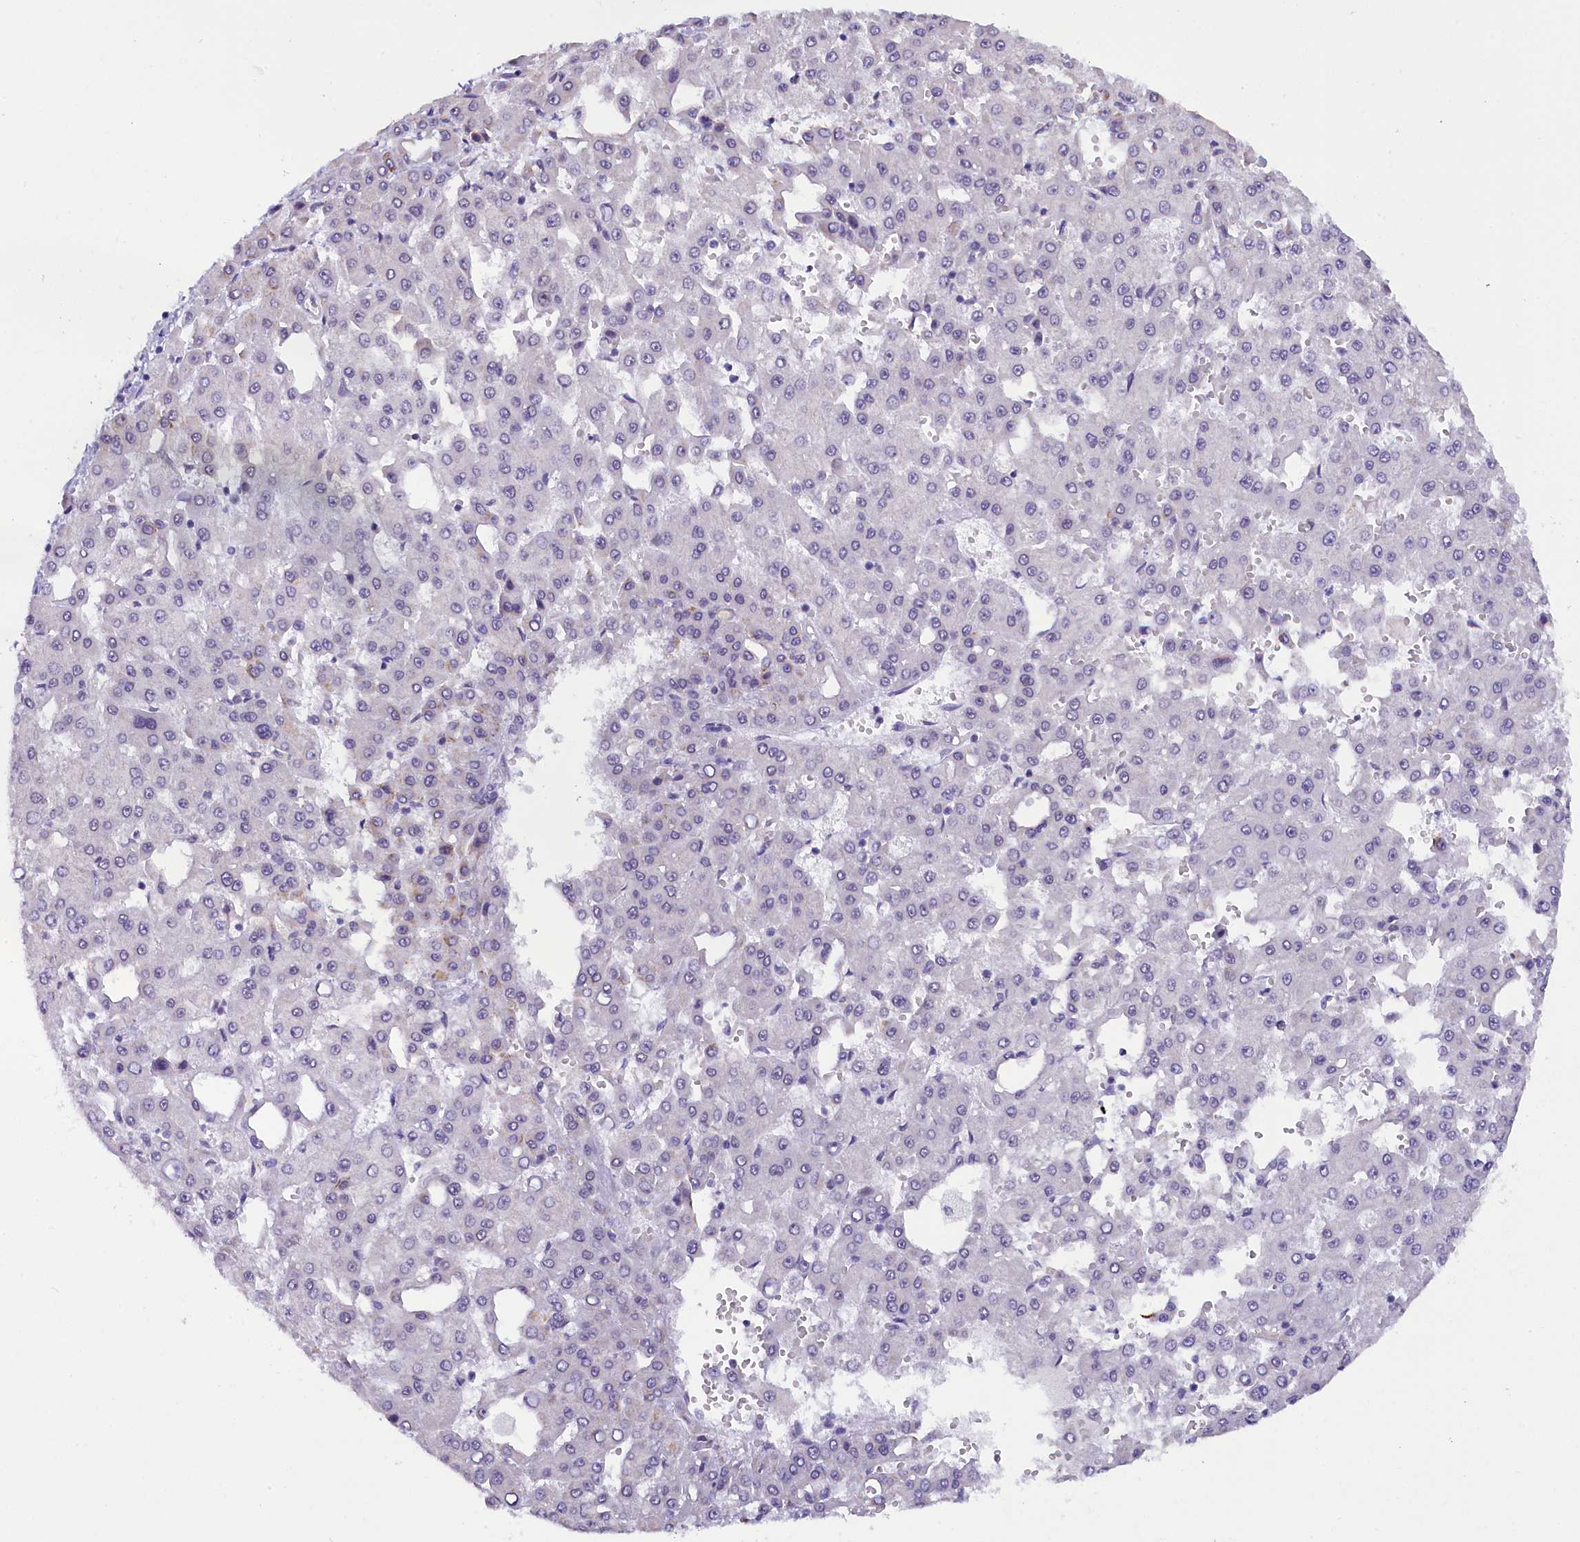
{"staining": {"intensity": "negative", "quantity": "none", "location": "none"}, "tissue": "liver cancer", "cell_type": "Tumor cells", "image_type": "cancer", "snomed": [{"axis": "morphology", "description": "Carcinoma, Hepatocellular, NOS"}, {"axis": "topography", "description": "Liver"}], "caption": "Immunohistochemistry histopathology image of liver cancer stained for a protein (brown), which displays no positivity in tumor cells.", "gene": "NCBP1", "patient": {"sex": "male", "age": 47}}